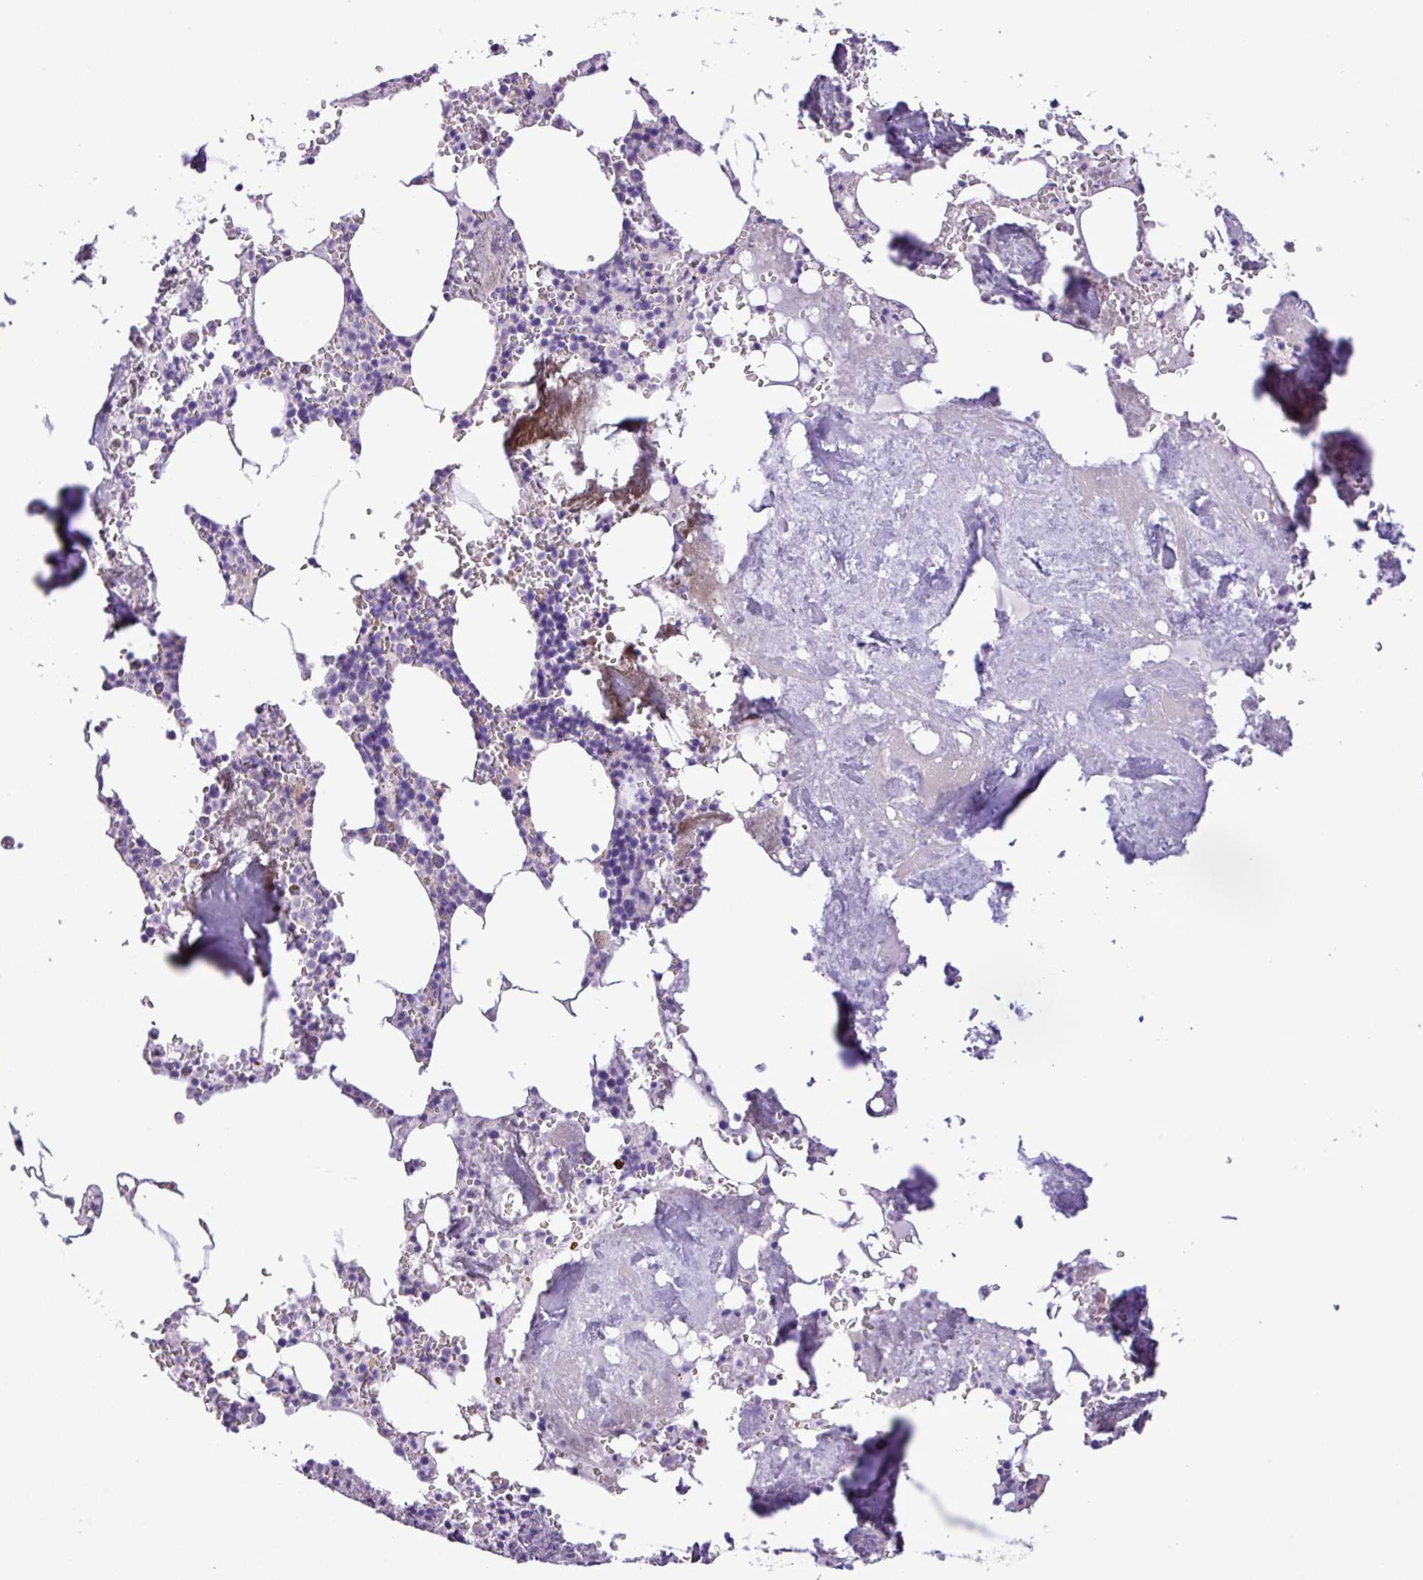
{"staining": {"intensity": "negative", "quantity": "none", "location": "none"}, "tissue": "bone marrow", "cell_type": "Hematopoietic cells", "image_type": "normal", "snomed": [{"axis": "morphology", "description": "Normal tissue, NOS"}, {"axis": "topography", "description": "Bone marrow"}], "caption": "Bone marrow was stained to show a protein in brown. There is no significant positivity in hematopoietic cells. (Stains: DAB (3,3'-diaminobenzidine) immunohistochemistry (IHC) with hematoxylin counter stain, Microscopy: brightfield microscopy at high magnification).", "gene": "ZNF334", "patient": {"sex": "male", "age": 54}}